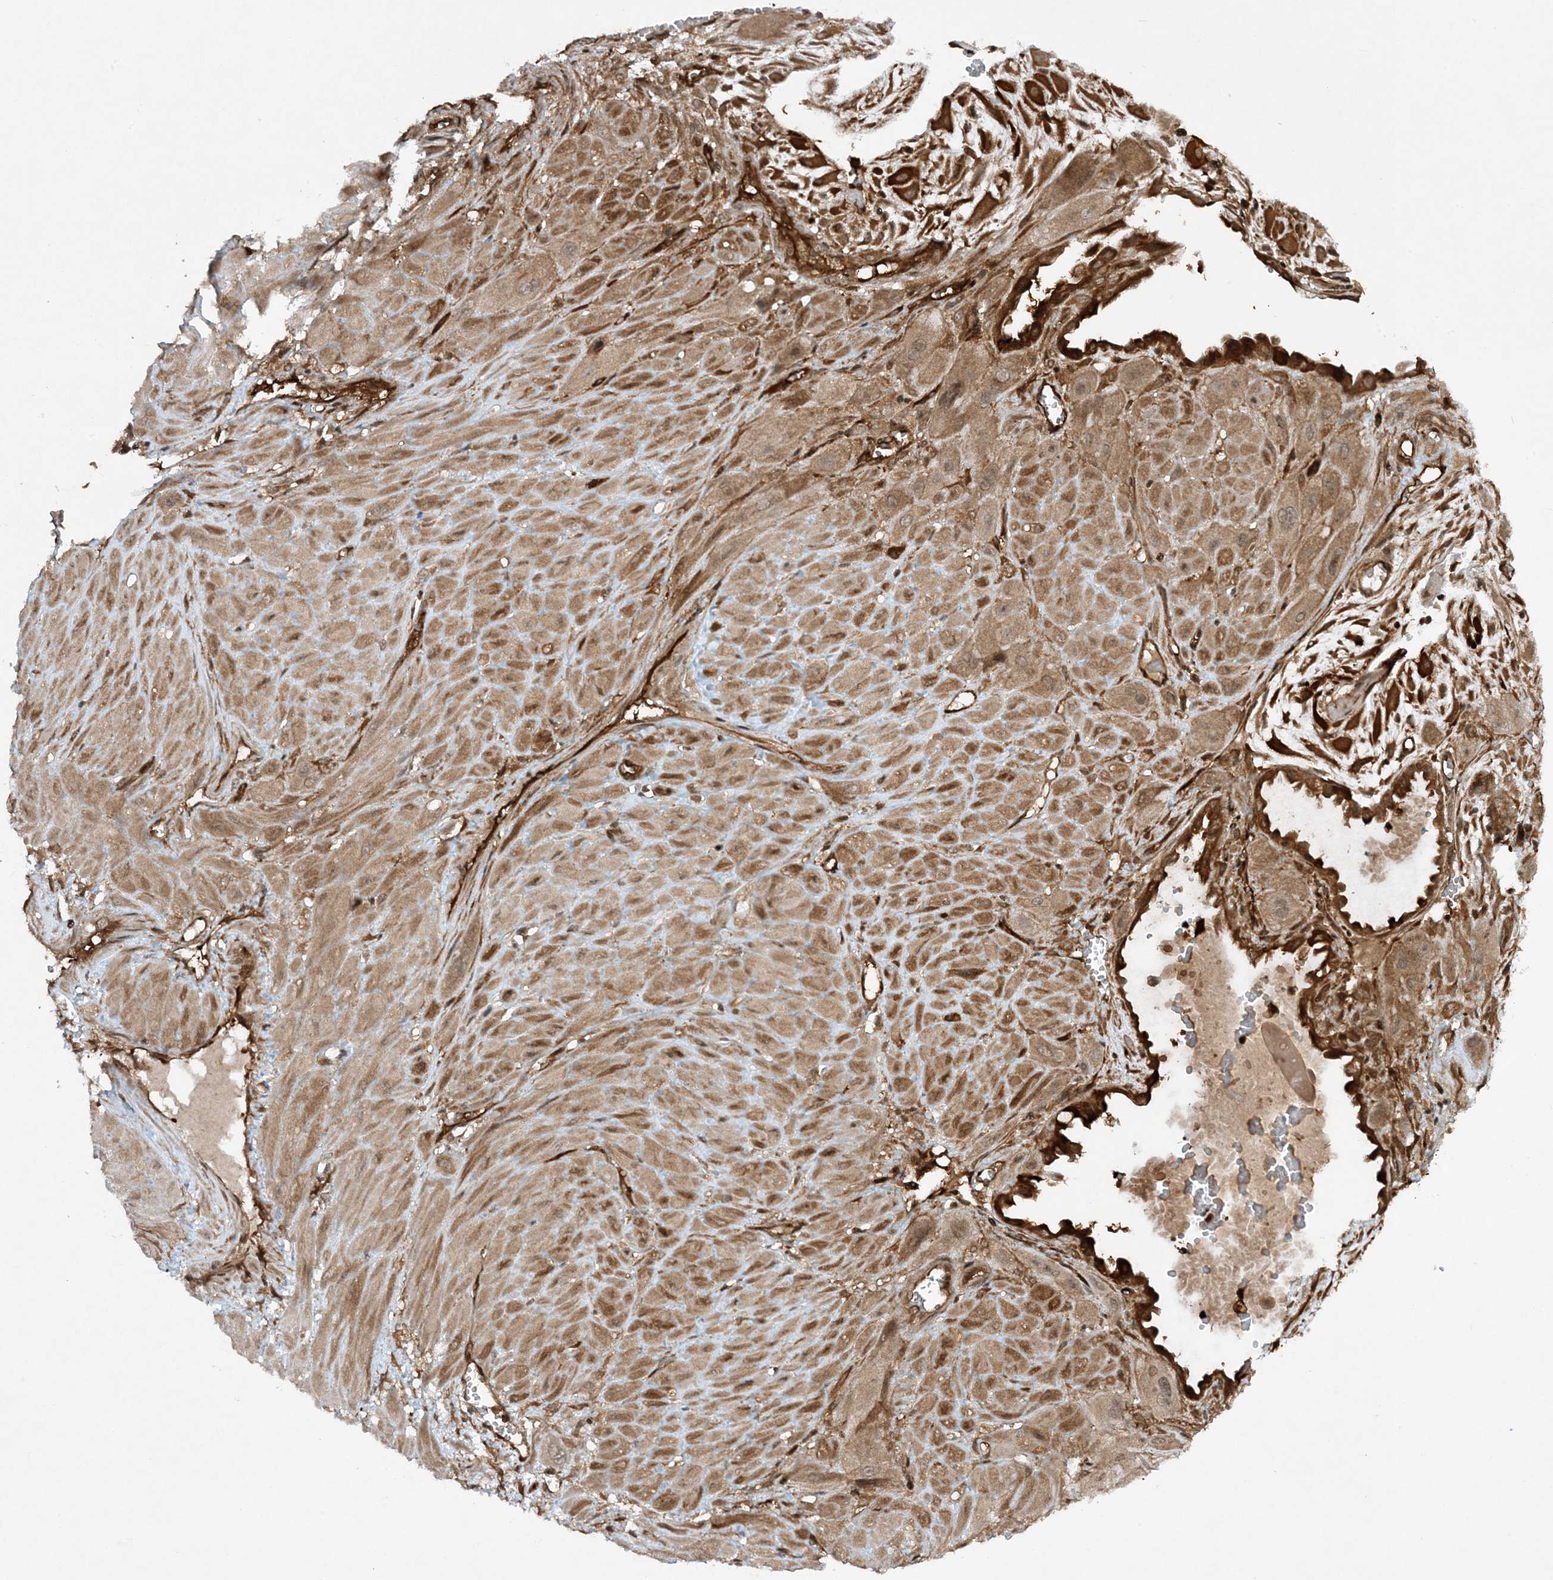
{"staining": {"intensity": "moderate", "quantity": ">75%", "location": "cytoplasmic/membranous"}, "tissue": "cervical cancer", "cell_type": "Tumor cells", "image_type": "cancer", "snomed": [{"axis": "morphology", "description": "Squamous cell carcinoma, NOS"}, {"axis": "topography", "description": "Cervix"}], "caption": "Human cervical squamous cell carcinoma stained for a protein (brown) demonstrates moderate cytoplasmic/membranous positive expression in approximately >75% of tumor cells.", "gene": "CERT1", "patient": {"sex": "female", "age": 34}}